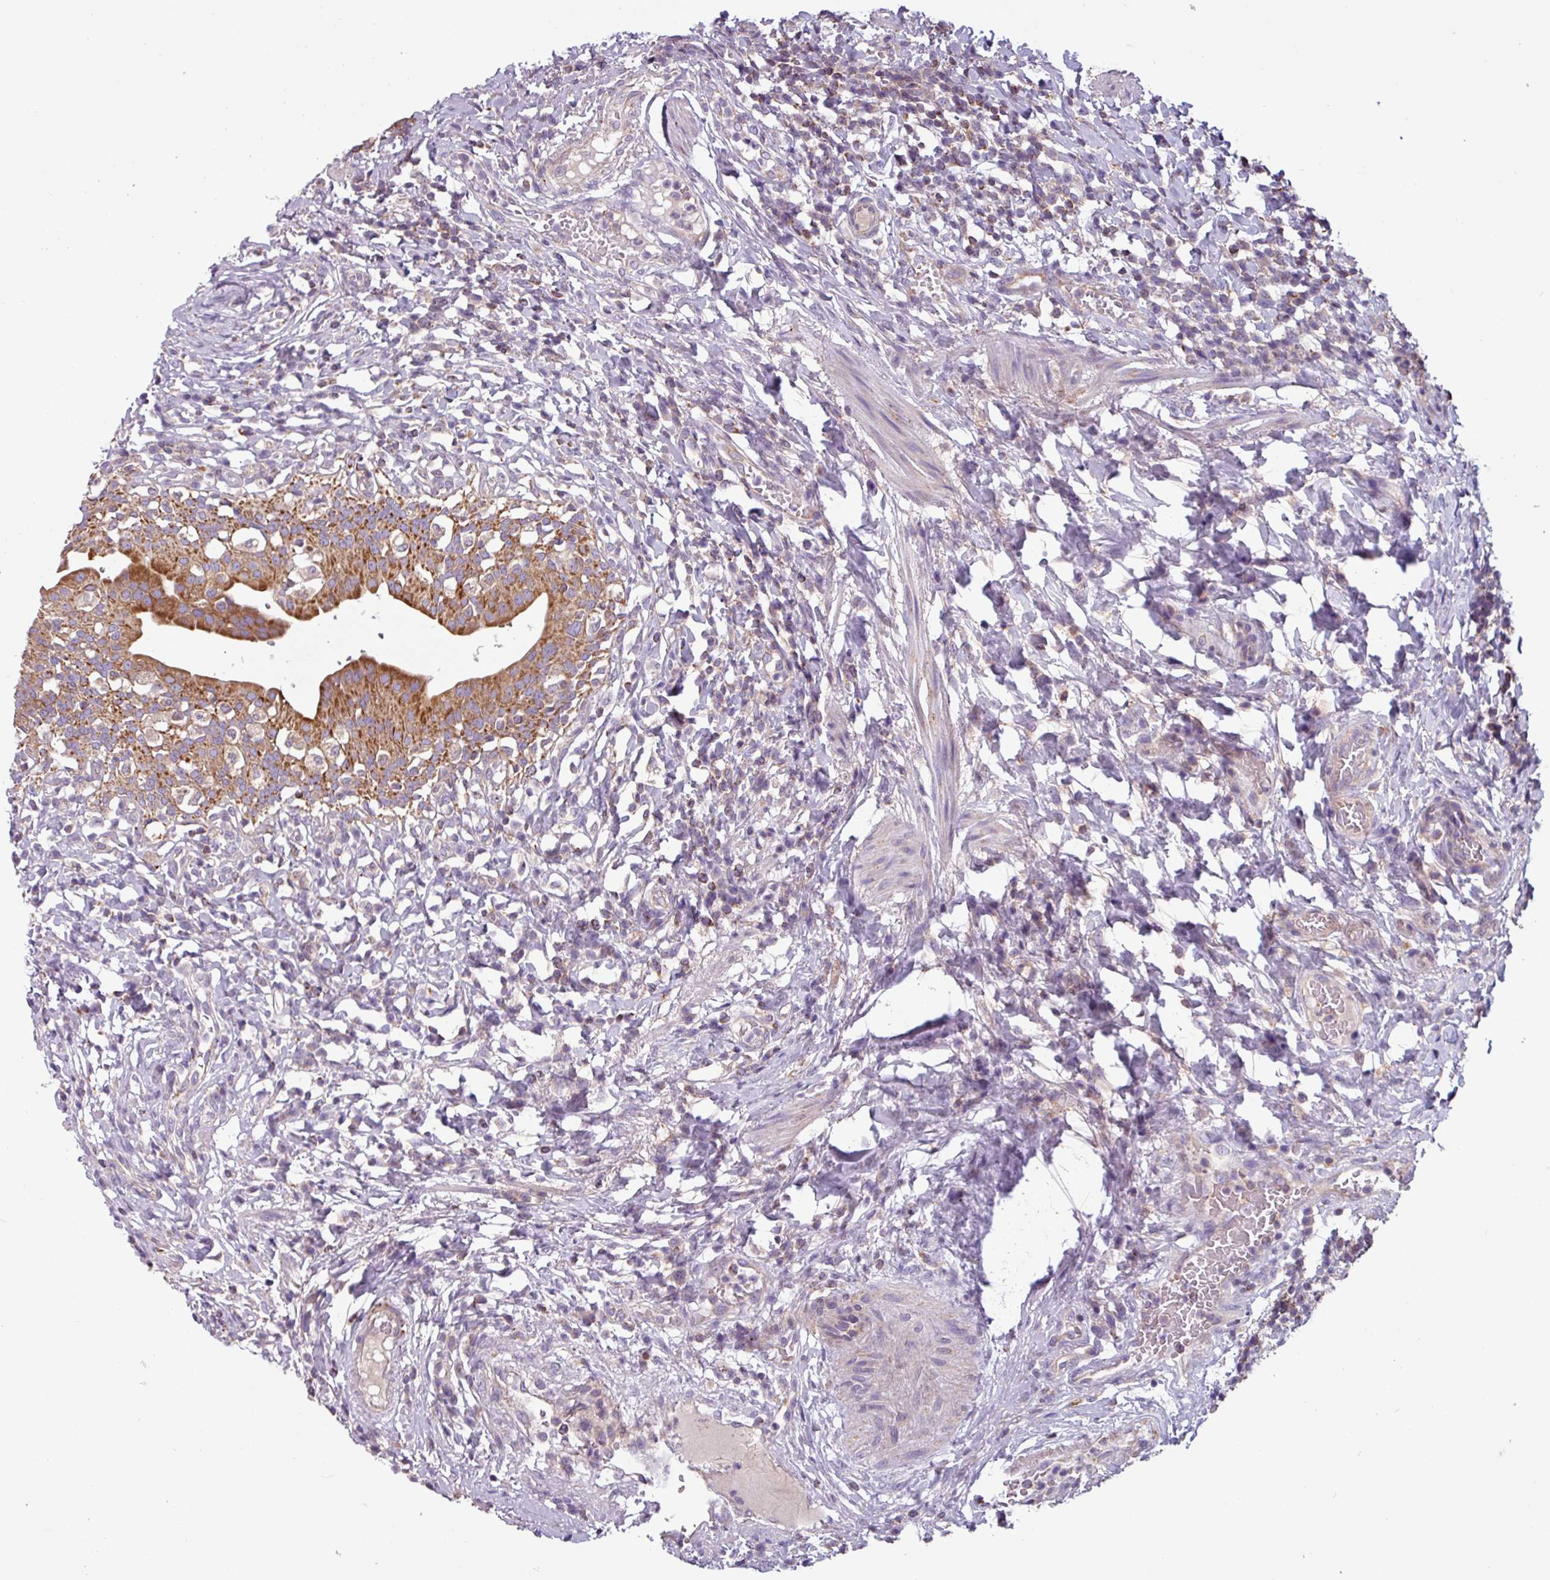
{"staining": {"intensity": "strong", "quantity": ">75%", "location": "cytoplasmic/membranous"}, "tissue": "urinary bladder", "cell_type": "Urothelial cells", "image_type": "normal", "snomed": [{"axis": "morphology", "description": "Normal tissue, NOS"}, {"axis": "morphology", "description": "Inflammation, NOS"}, {"axis": "topography", "description": "Urinary bladder"}], "caption": "Strong cytoplasmic/membranous protein expression is present in about >75% of urothelial cells in urinary bladder. Nuclei are stained in blue.", "gene": "CAMK1", "patient": {"sex": "male", "age": 64}}